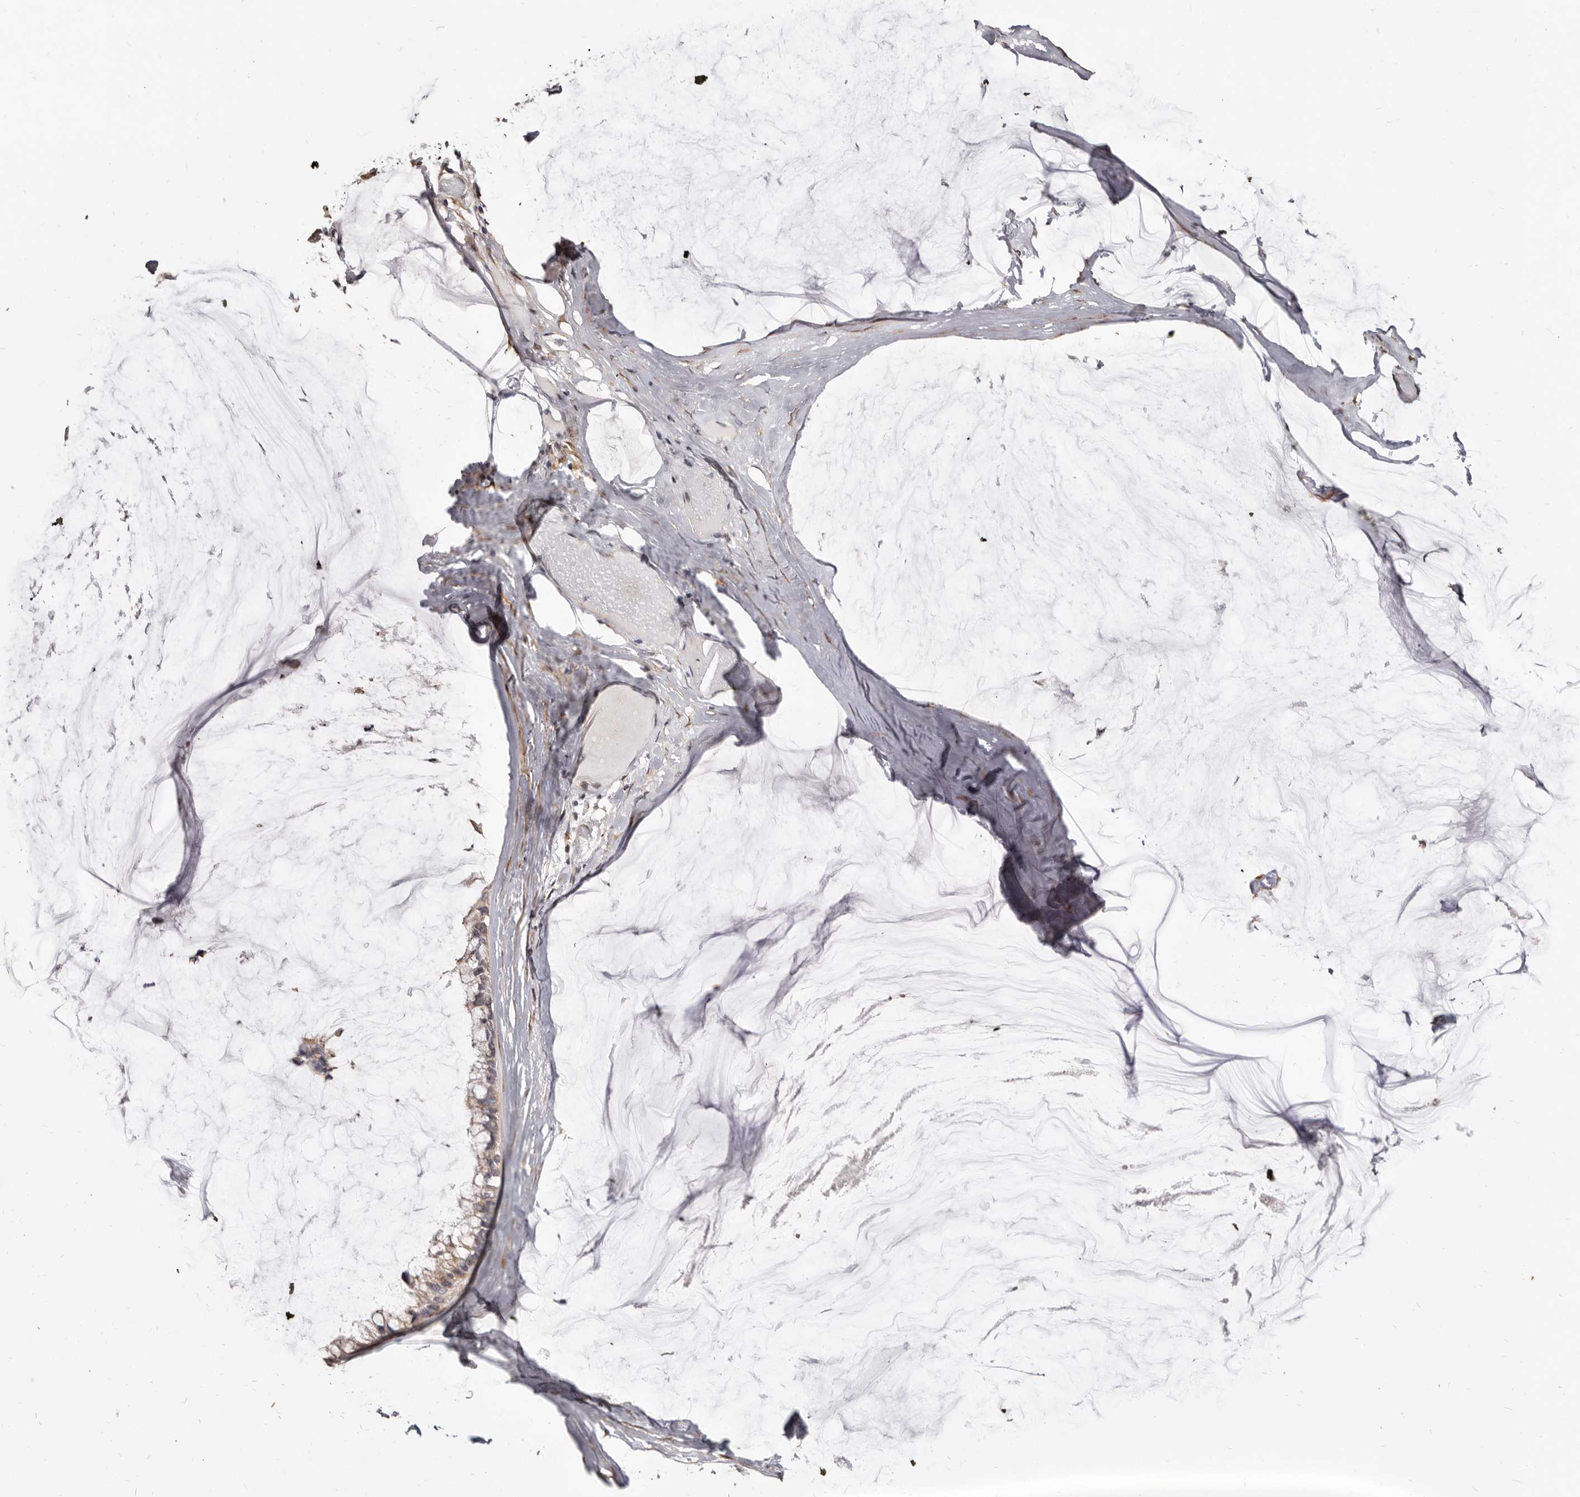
{"staining": {"intensity": "weak", "quantity": "<25%", "location": "cytoplasmic/membranous"}, "tissue": "ovarian cancer", "cell_type": "Tumor cells", "image_type": "cancer", "snomed": [{"axis": "morphology", "description": "Cystadenocarcinoma, mucinous, NOS"}, {"axis": "topography", "description": "Ovary"}], "caption": "High power microscopy photomicrograph of an immunohistochemistry (IHC) histopathology image of ovarian cancer, revealing no significant staining in tumor cells.", "gene": "KHDRBS2", "patient": {"sex": "female", "age": 39}}